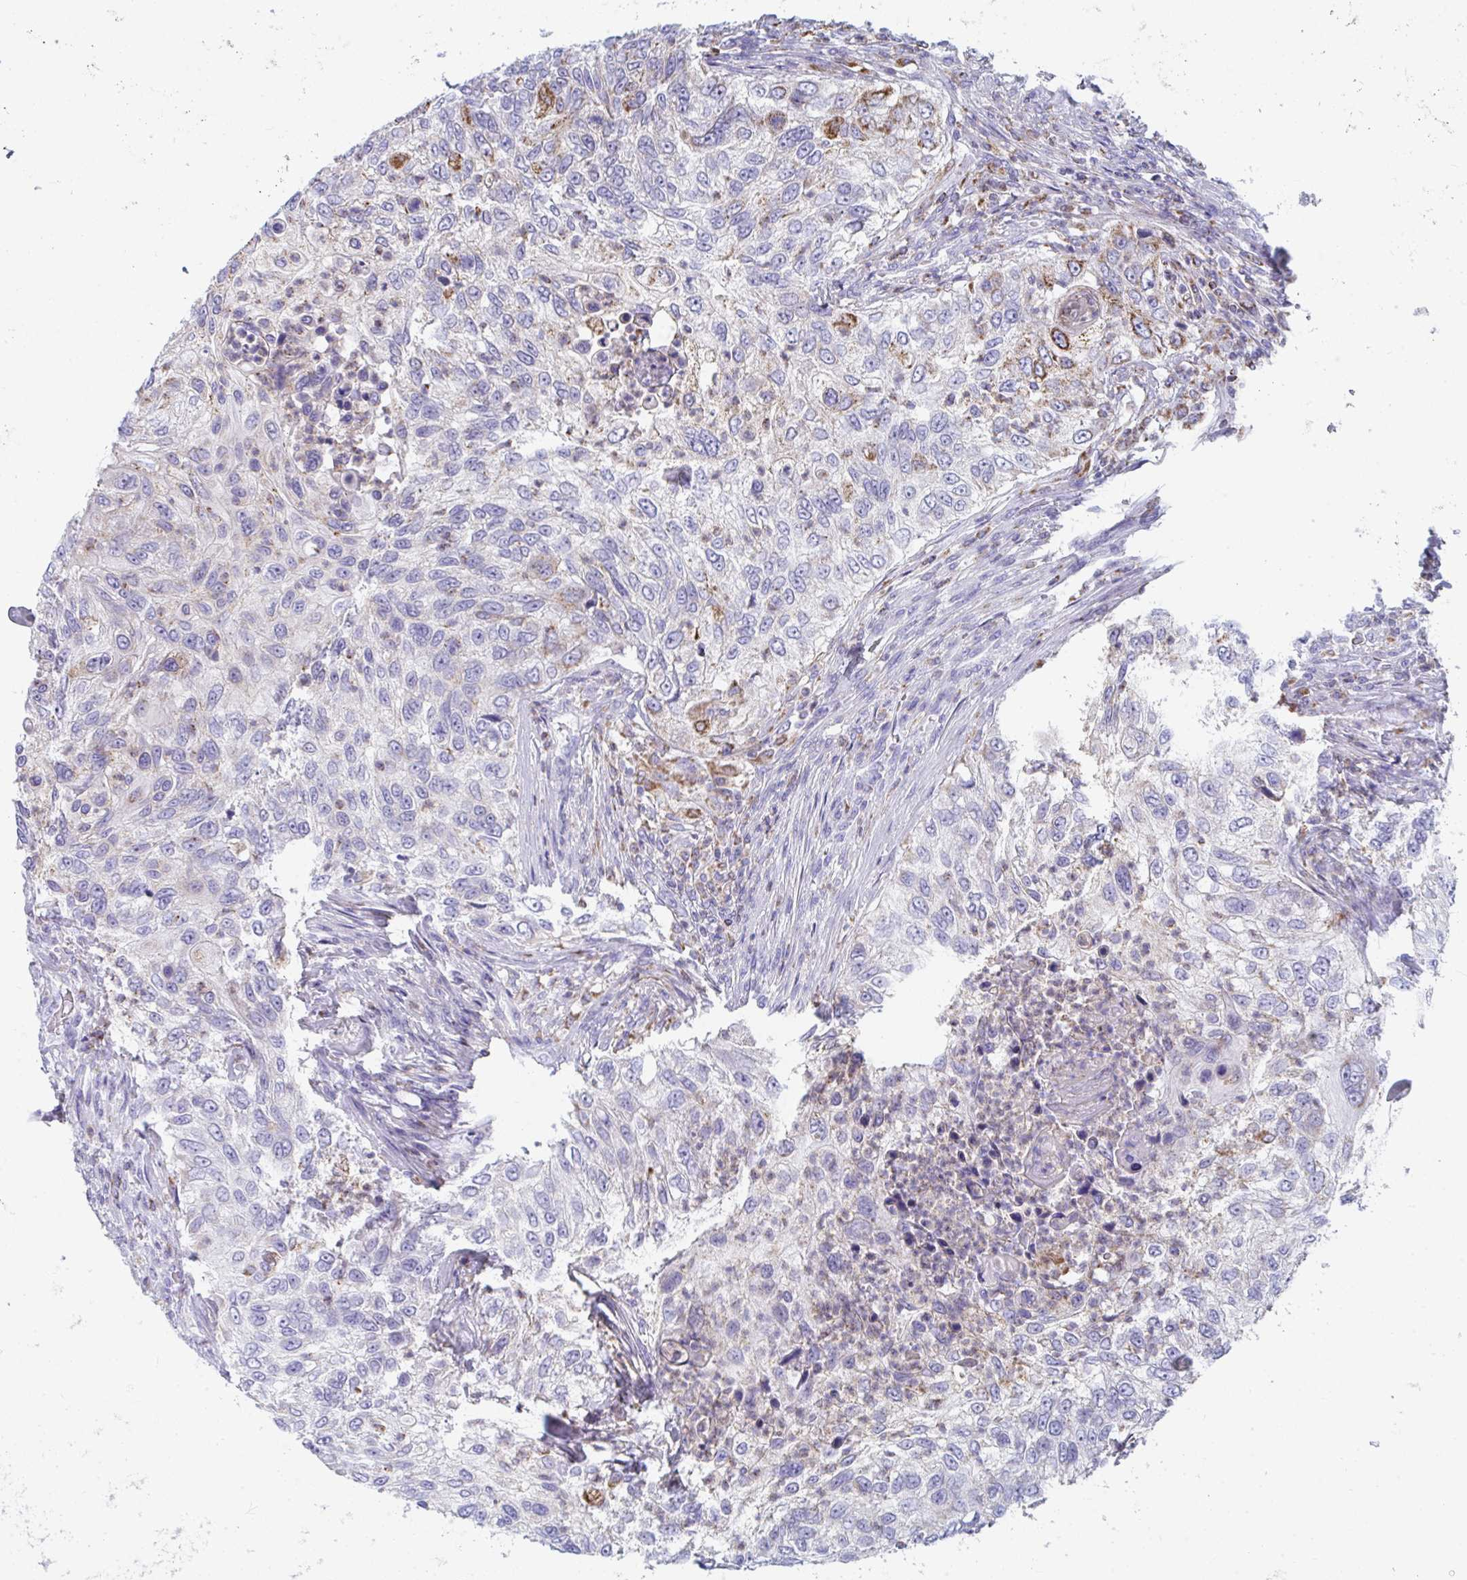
{"staining": {"intensity": "moderate", "quantity": "<25%", "location": "cytoplasmic/membranous"}, "tissue": "urothelial cancer", "cell_type": "Tumor cells", "image_type": "cancer", "snomed": [{"axis": "morphology", "description": "Urothelial carcinoma, High grade"}, {"axis": "topography", "description": "Urinary bladder"}], "caption": "The micrograph displays a brown stain indicating the presence of a protein in the cytoplasmic/membranous of tumor cells in urothelial cancer. Using DAB (brown) and hematoxylin (blue) stains, captured at high magnification using brightfield microscopy.", "gene": "MGAM2", "patient": {"sex": "female", "age": 60}}